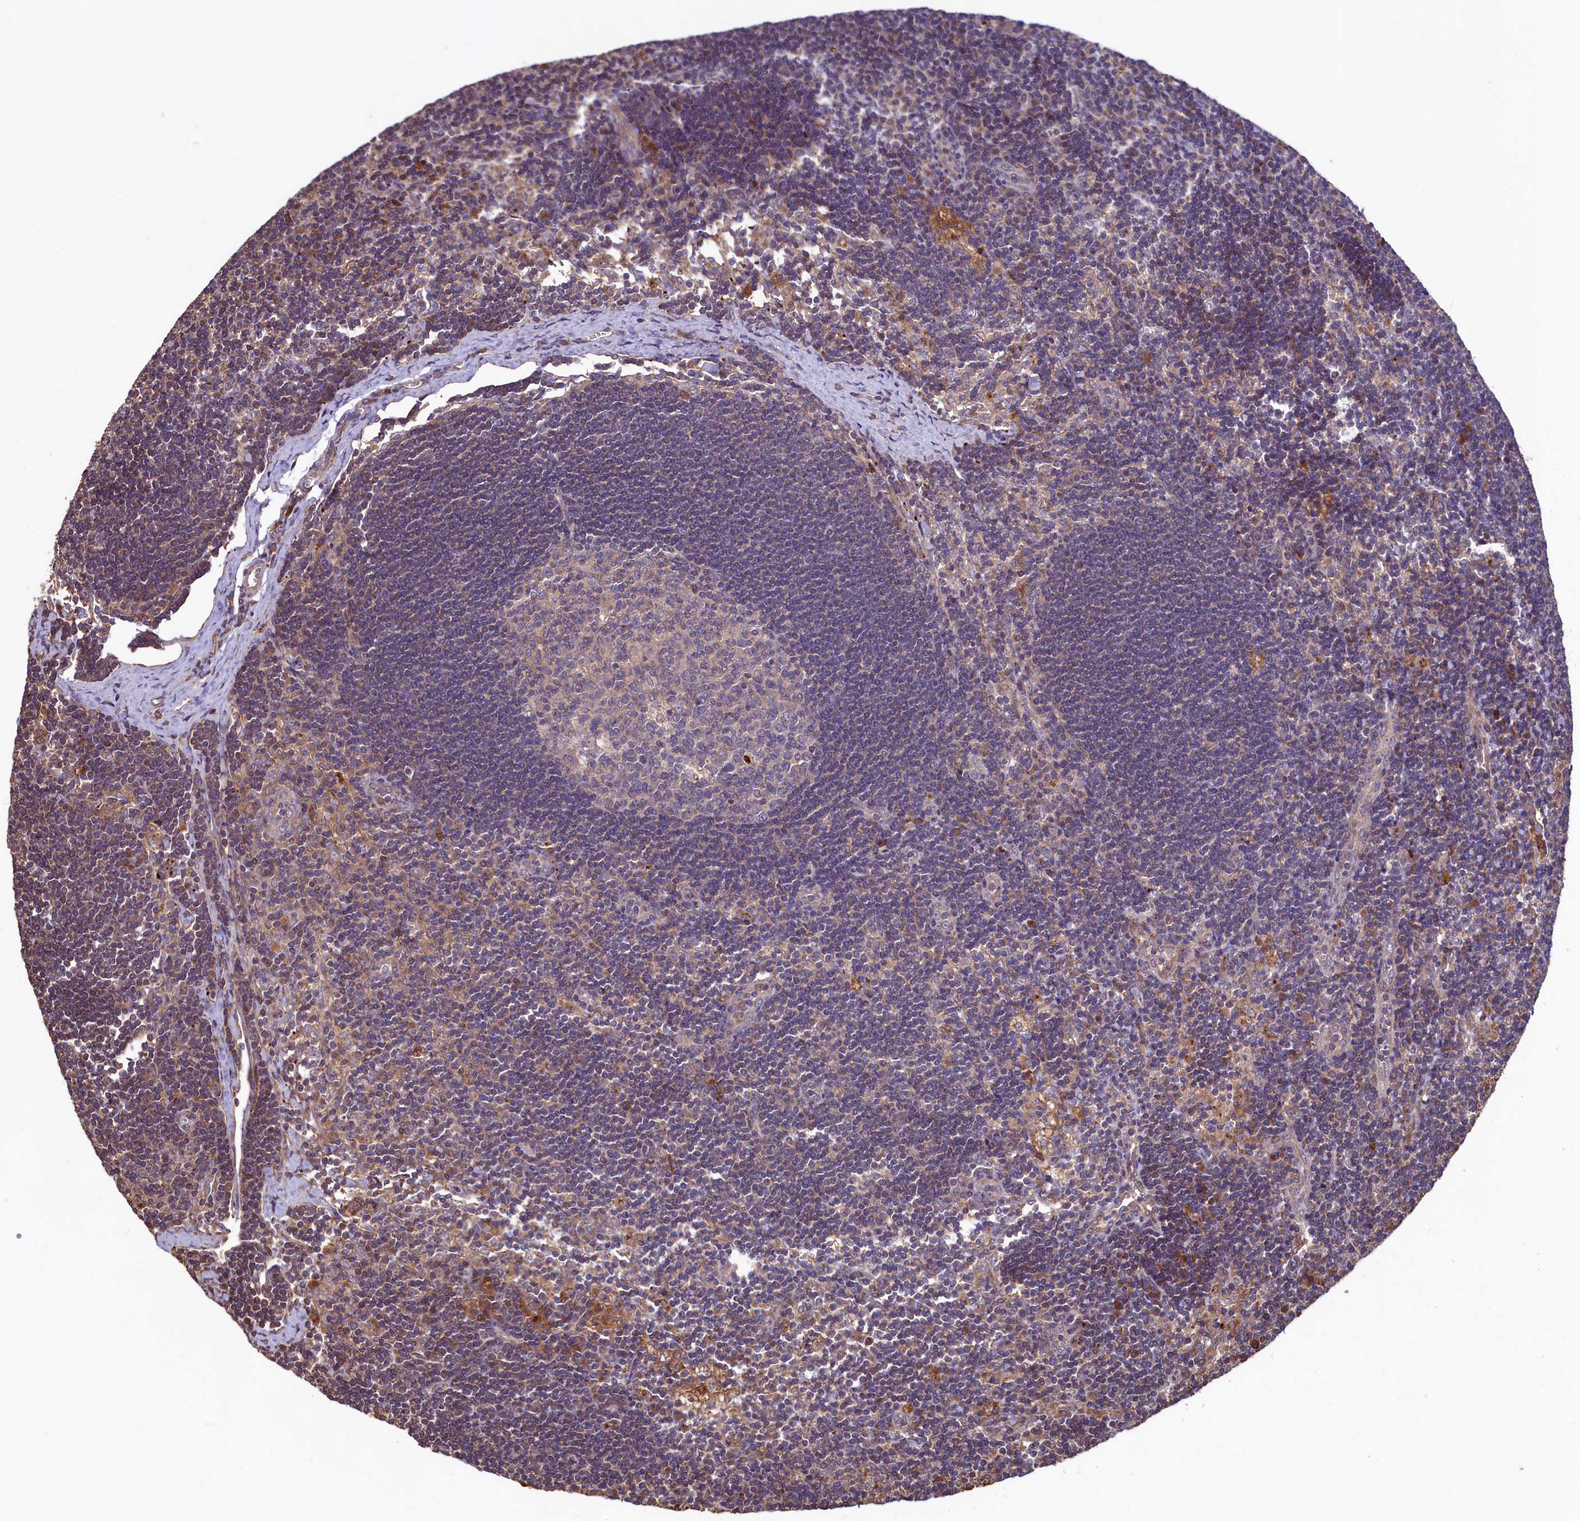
{"staining": {"intensity": "weak", "quantity": "<25%", "location": "cytoplasmic/membranous"}, "tissue": "lymph node", "cell_type": "Germinal center cells", "image_type": "normal", "snomed": [{"axis": "morphology", "description": "Normal tissue, NOS"}, {"axis": "topography", "description": "Lymph node"}], "caption": "High power microscopy micrograph of an IHC photomicrograph of normal lymph node, revealing no significant expression in germinal center cells. The staining is performed using DAB (3,3'-diaminobenzidine) brown chromogen with nuclei counter-stained in using hematoxylin.", "gene": "TMEM98", "patient": {"sex": "male", "age": 24}}